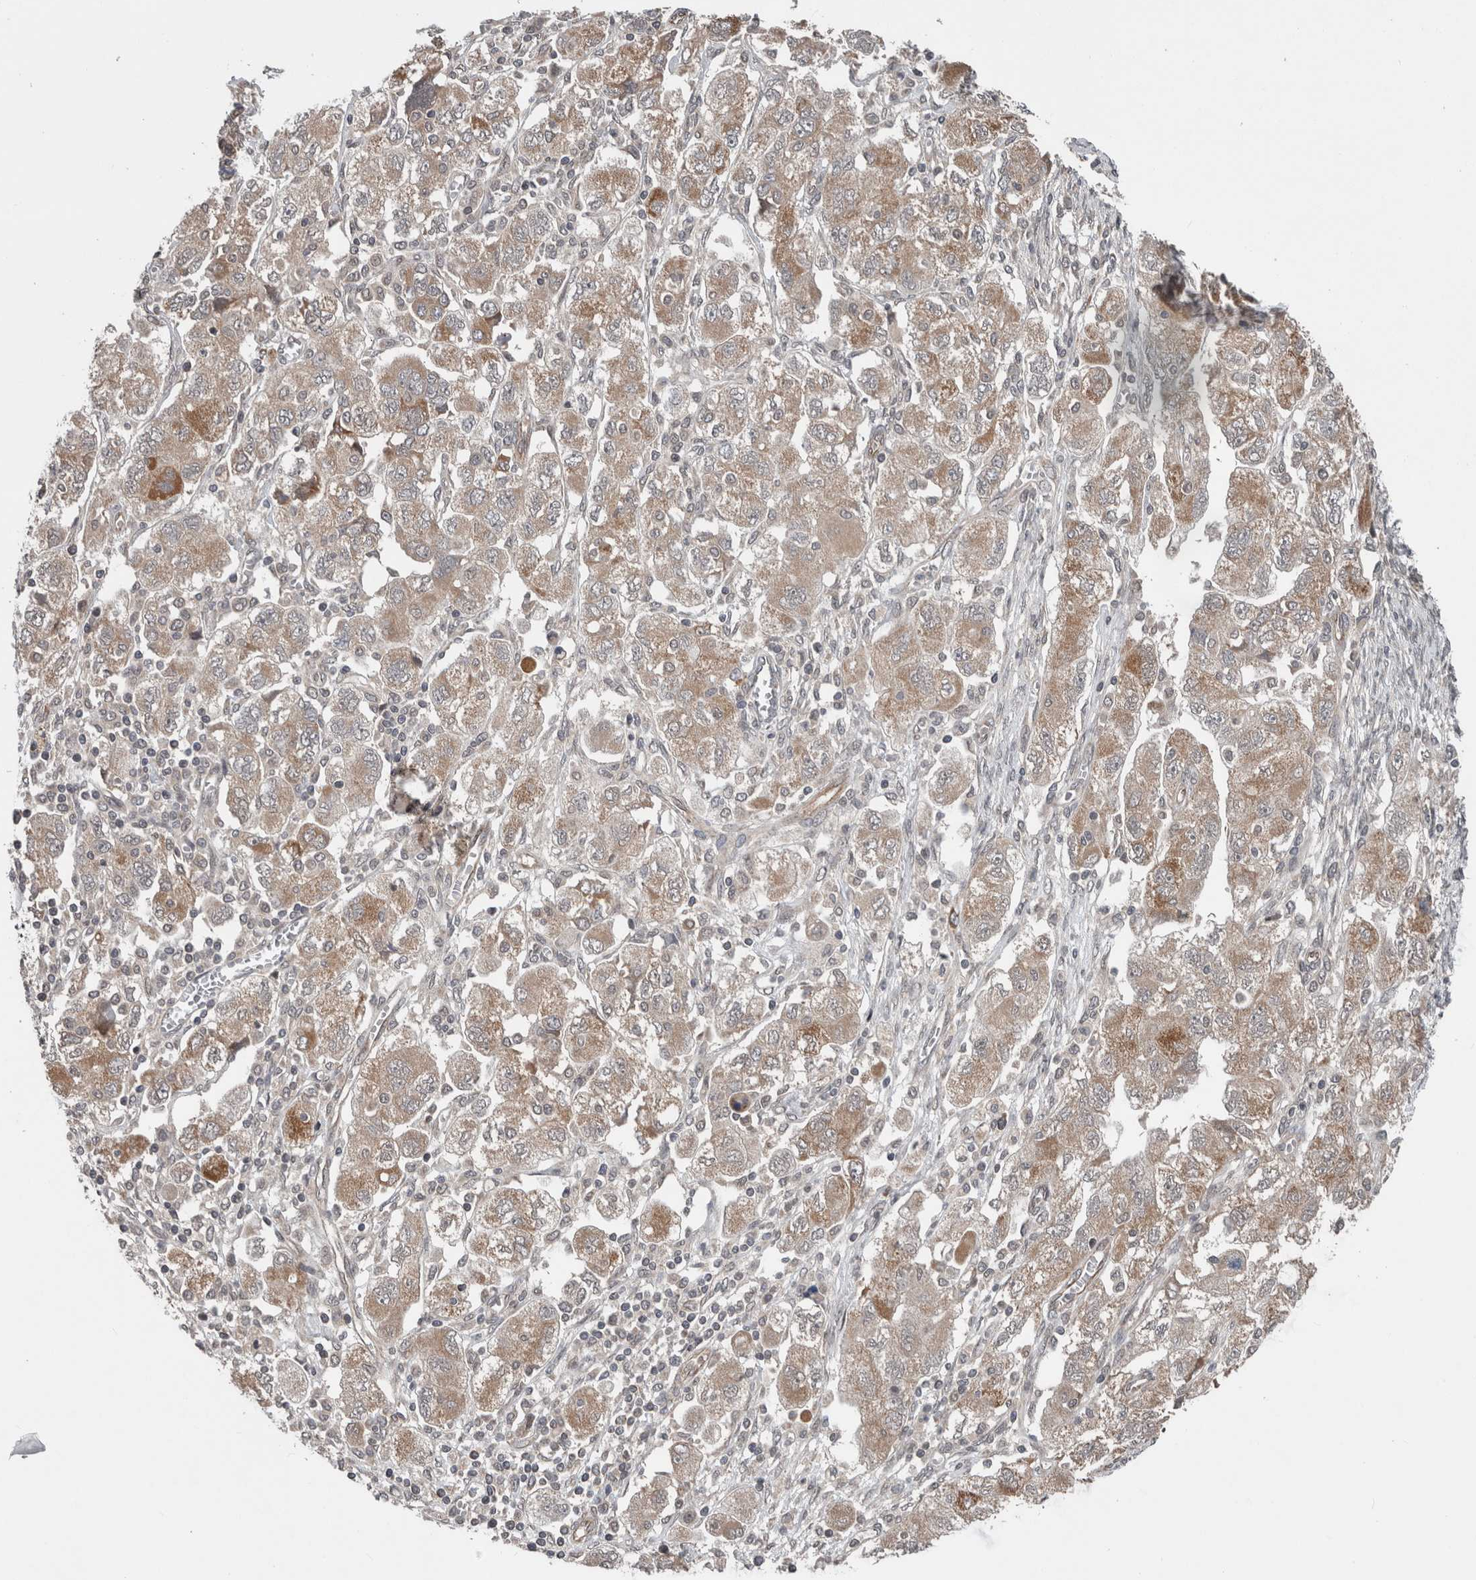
{"staining": {"intensity": "moderate", "quantity": "<25%", "location": "cytoplasmic/membranous"}, "tissue": "ovarian cancer", "cell_type": "Tumor cells", "image_type": "cancer", "snomed": [{"axis": "morphology", "description": "Carcinoma, NOS"}, {"axis": "morphology", "description": "Cystadenocarcinoma, serous, NOS"}, {"axis": "topography", "description": "Ovary"}], "caption": "This image reveals immunohistochemistry staining of human carcinoma (ovarian), with low moderate cytoplasmic/membranous staining in approximately <25% of tumor cells.", "gene": "ENY2", "patient": {"sex": "female", "age": 69}}